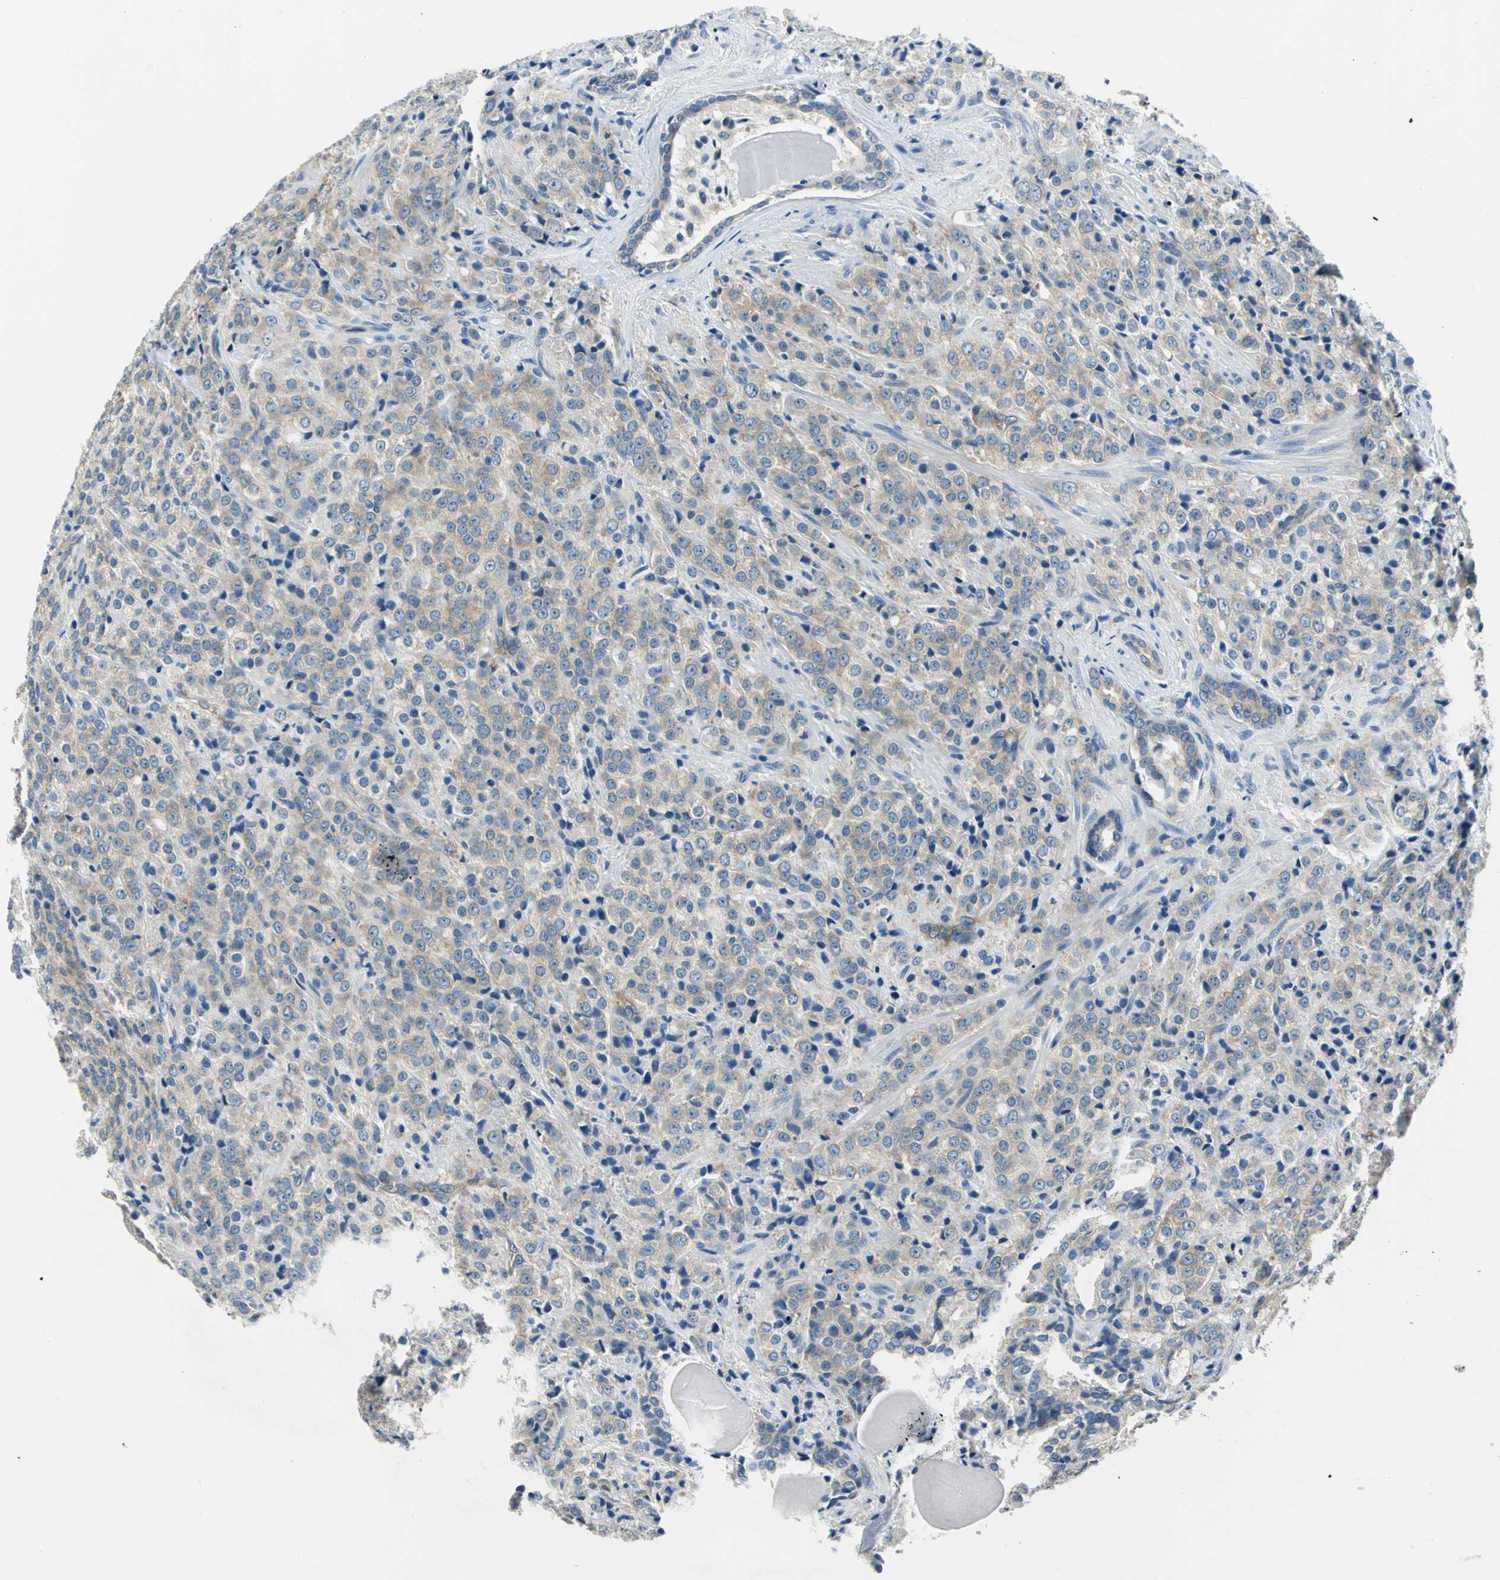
{"staining": {"intensity": "moderate", "quantity": ">75%", "location": "cytoplasmic/membranous"}, "tissue": "prostate cancer", "cell_type": "Tumor cells", "image_type": "cancer", "snomed": [{"axis": "morphology", "description": "Adenocarcinoma, Medium grade"}, {"axis": "topography", "description": "Prostate"}], "caption": "Tumor cells exhibit medium levels of moderate cytoplasmic/membranous expression in approximately >75% of cells in prostate medium-grade adenocarcinoma.", "gene": "TRIM25", "patient": {"sex": "male", "age": 70}}